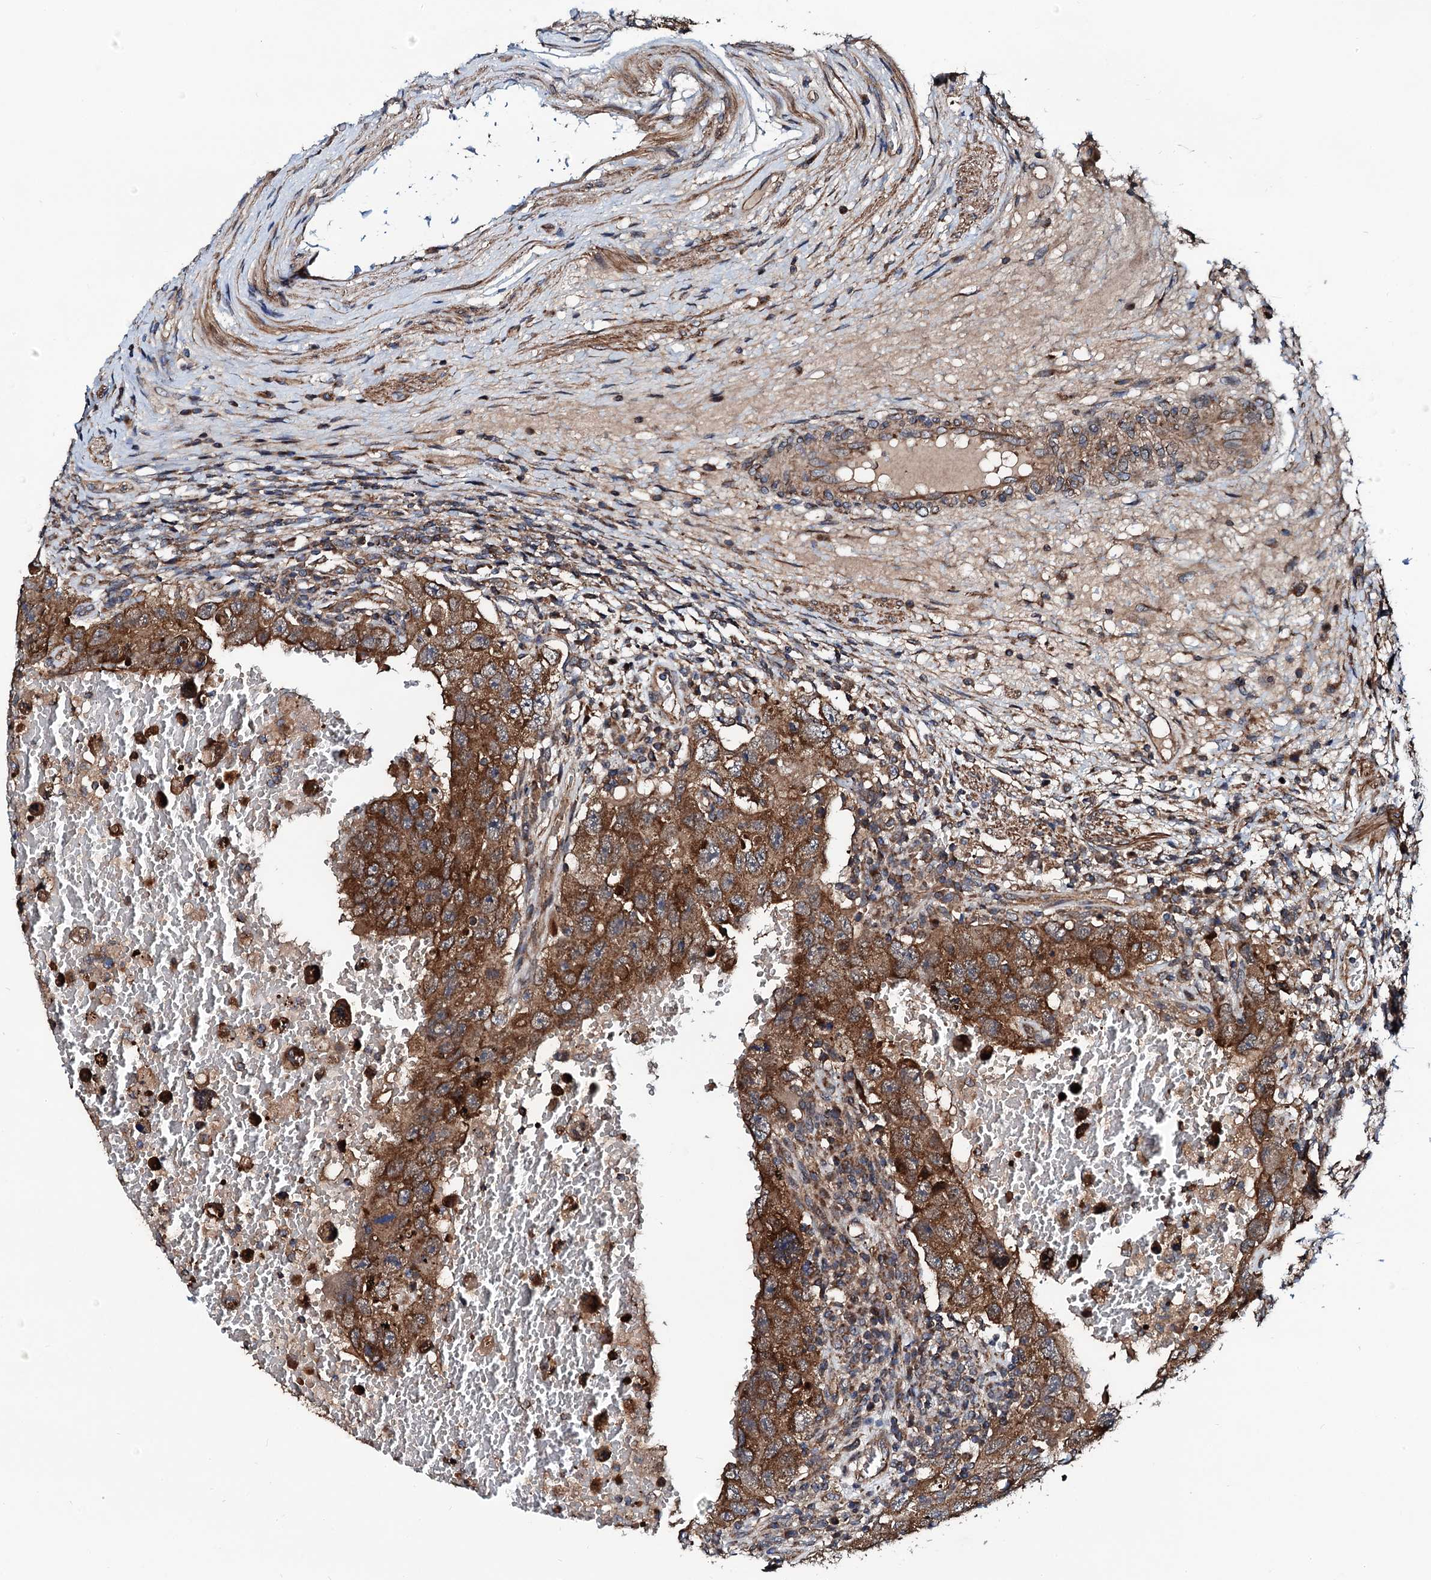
{"staining": {"intensity": "moderate", "quantity": ">75%", "location": "cytoplasmic/membranous"}, "tissue": "testis cancer", "cell_type": "Tumor cells", "image_type": "cancer", "snomed": [{"axis": "morphology", "description": "Carcinoma, Embryonal, NOS"}, {"axis": "topography", "description": "Testis"}], "caption": "A brown stain labels moderate cytoplasmic/membranous expression of a protein in human testis cancer tumor cells.", "gene": "NEK1", "patient": {"sex": "male", "age": 26}}